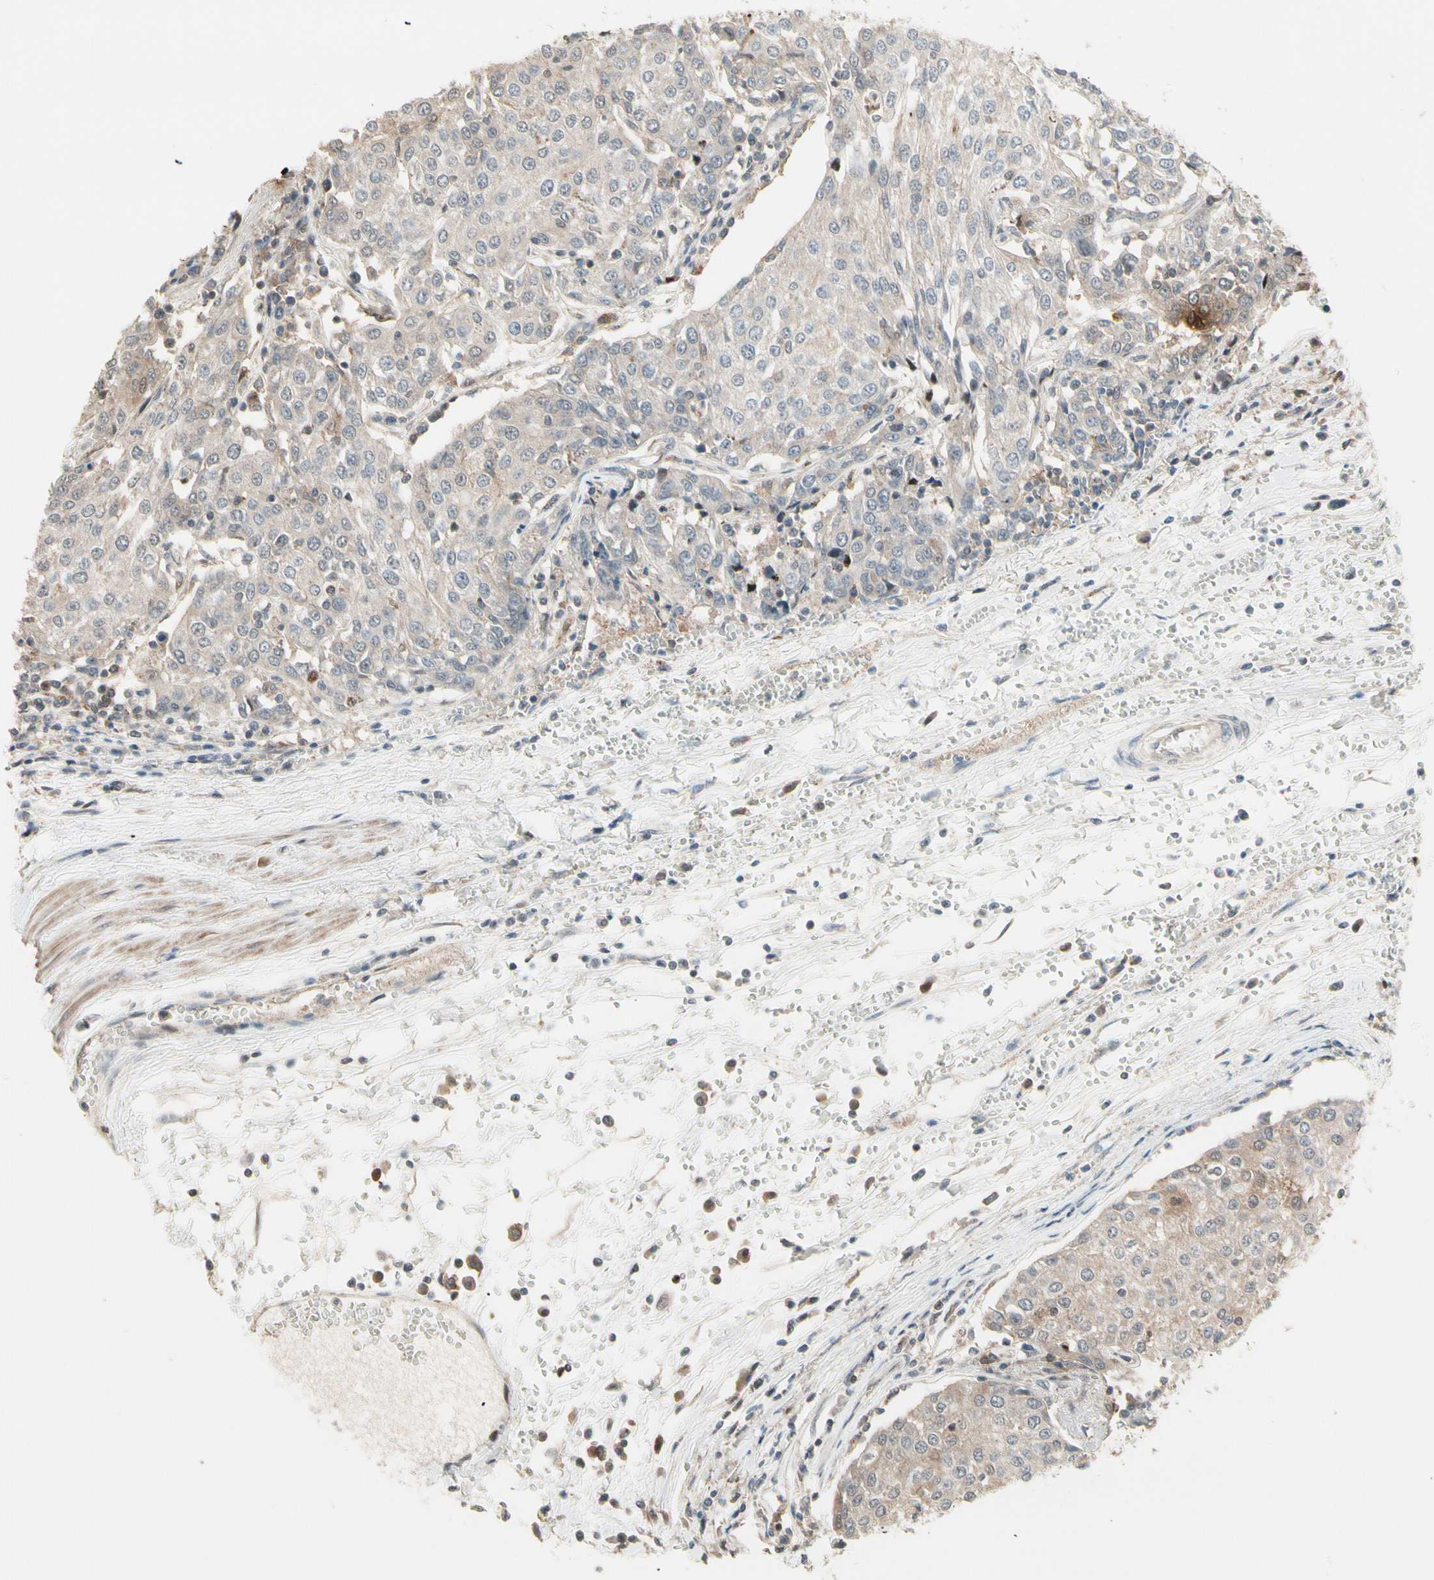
{"staining": {"intensity": "negative", "quantity": "none", "location": "none"}, "tissue": "urothelial cancer", "cell_type": "Tumor cells", "image_type": "cancer", "snomed": [{"axis": "morphology", "description": "Urothelial carcinoma, High grade"}, {"axis": "topography", "description": "Urinary bladder"}], "caption": "Immunohistochemistry micrograph of human high-grade urothelial carcinoma stained for a protein (brown), which displays no expression in tumor cells. (DAB IHC visualized using brightfield microscopy, high magnification).", "gene": "CSF1R", "patient": {"sex": "female", "age": 85}}